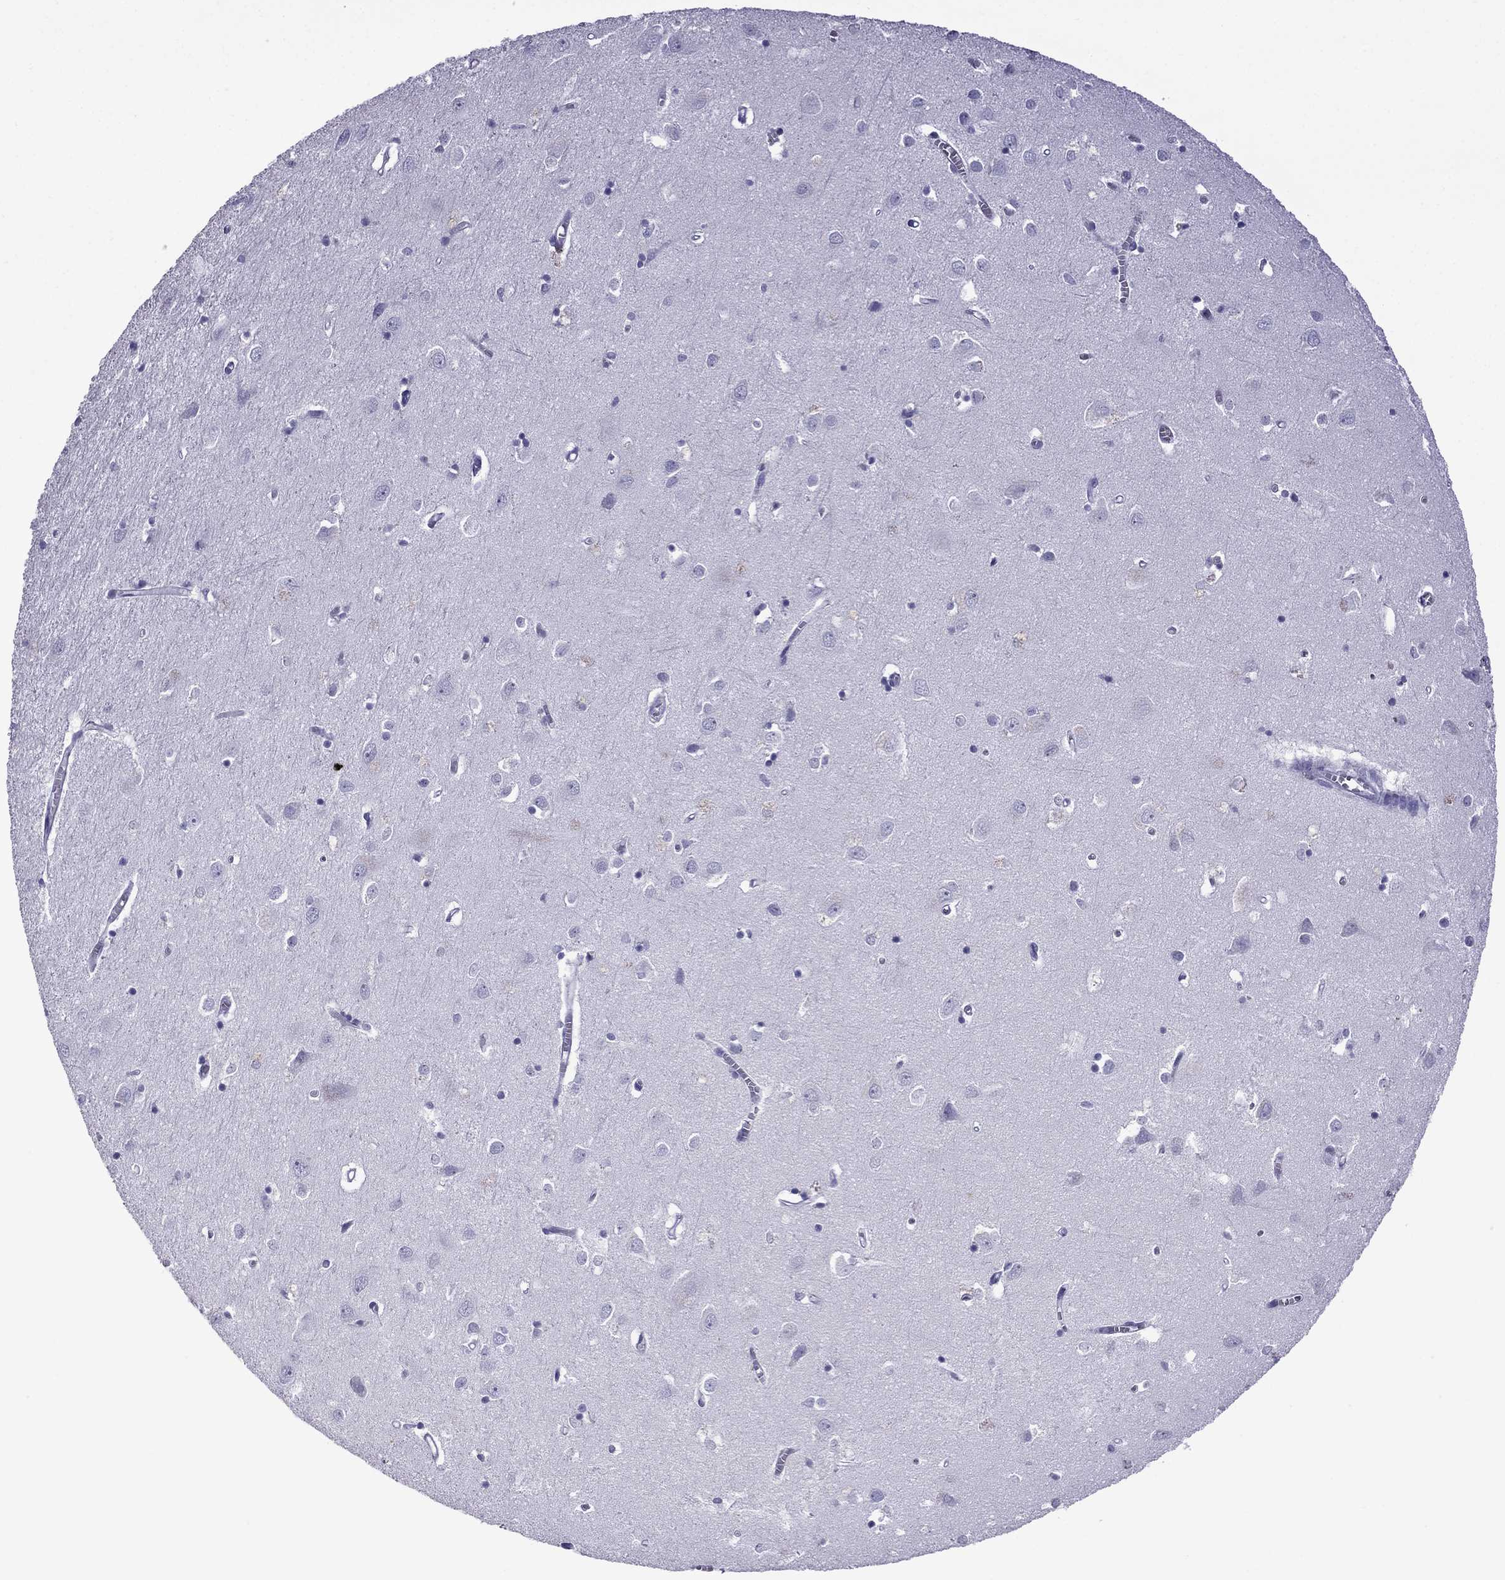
{"staining": {"intensity": "negative", "quantity": "none", "location": "none"}, "tissue": "cerebral cortex", "cell_type": "Endothelial cells", "image_type": "normal", "snomed": [{"axis": "morphology", "description": "Normal tissue, NOS"}, {"axis": "topography", "description": "Cerebral cortex"}], "caption": "IHC micrograph of unremarkable cerebral cortex: human cerebral cortex stained with DAB reveals no significant protein expression in endothelial cells.", "gene": "TFF3", "patient": {"sex": "male", "age": 70}}